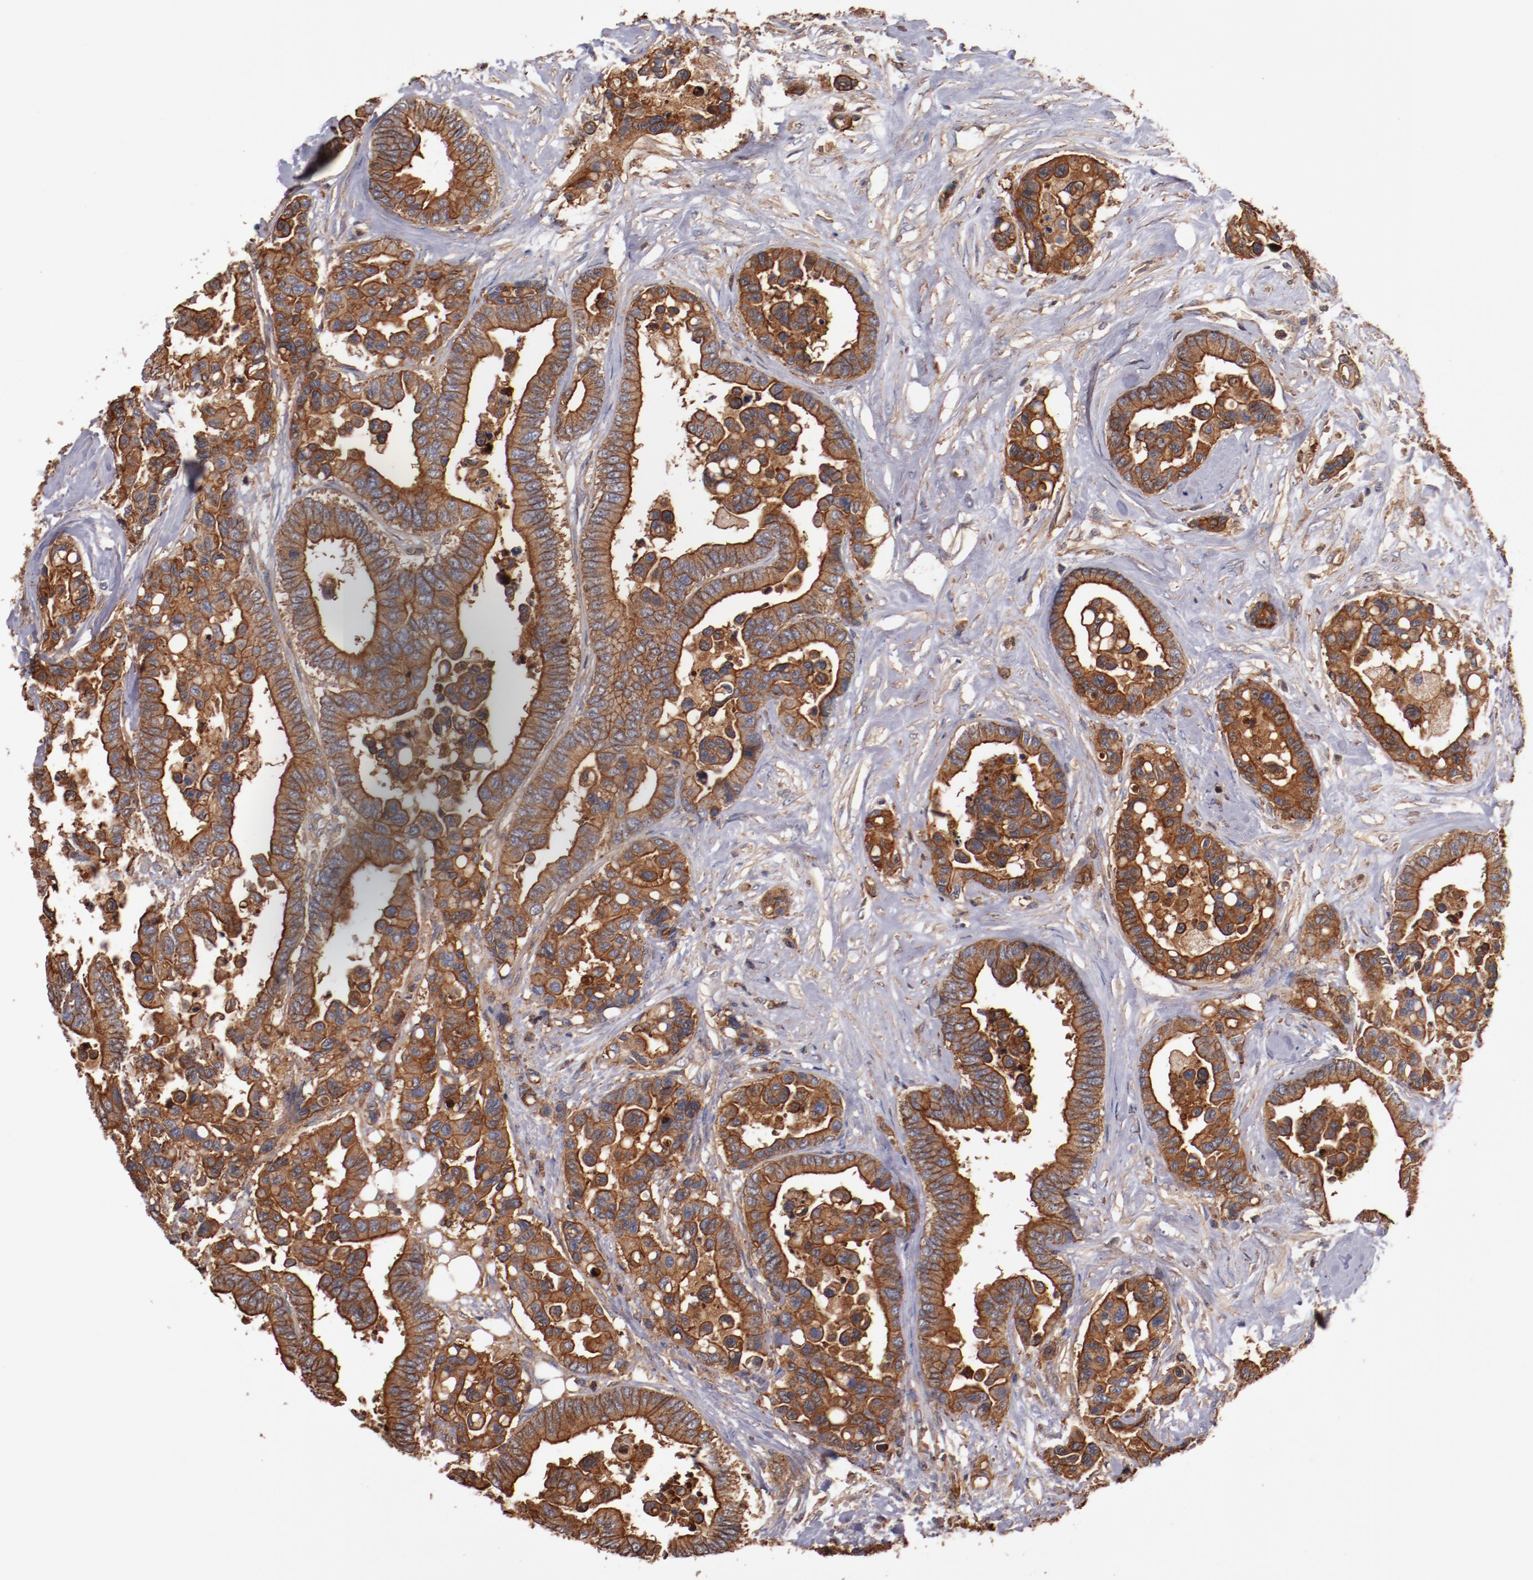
{"staining": {"intensity": "strong", "quantity": ">75%", "location": "cytoplasmic/membranous"}, "tissue": "colorectal cancer", "cell_type": "Tumor cells", "image_type": "cancer", "snomed": [{"axis": "morphology", "description": "Adenocarcinoma, NOS"}, {"axis": "topography", "description": "Colon"}], "caption": "Colorectal cancer (adenocarcinoma) stained with IHC shows strong cytoplasmic/membranous positivity in about >75% of tumor cells.", "gene": "TMOD3", "patient": {"sex": "male", "age": 82}}